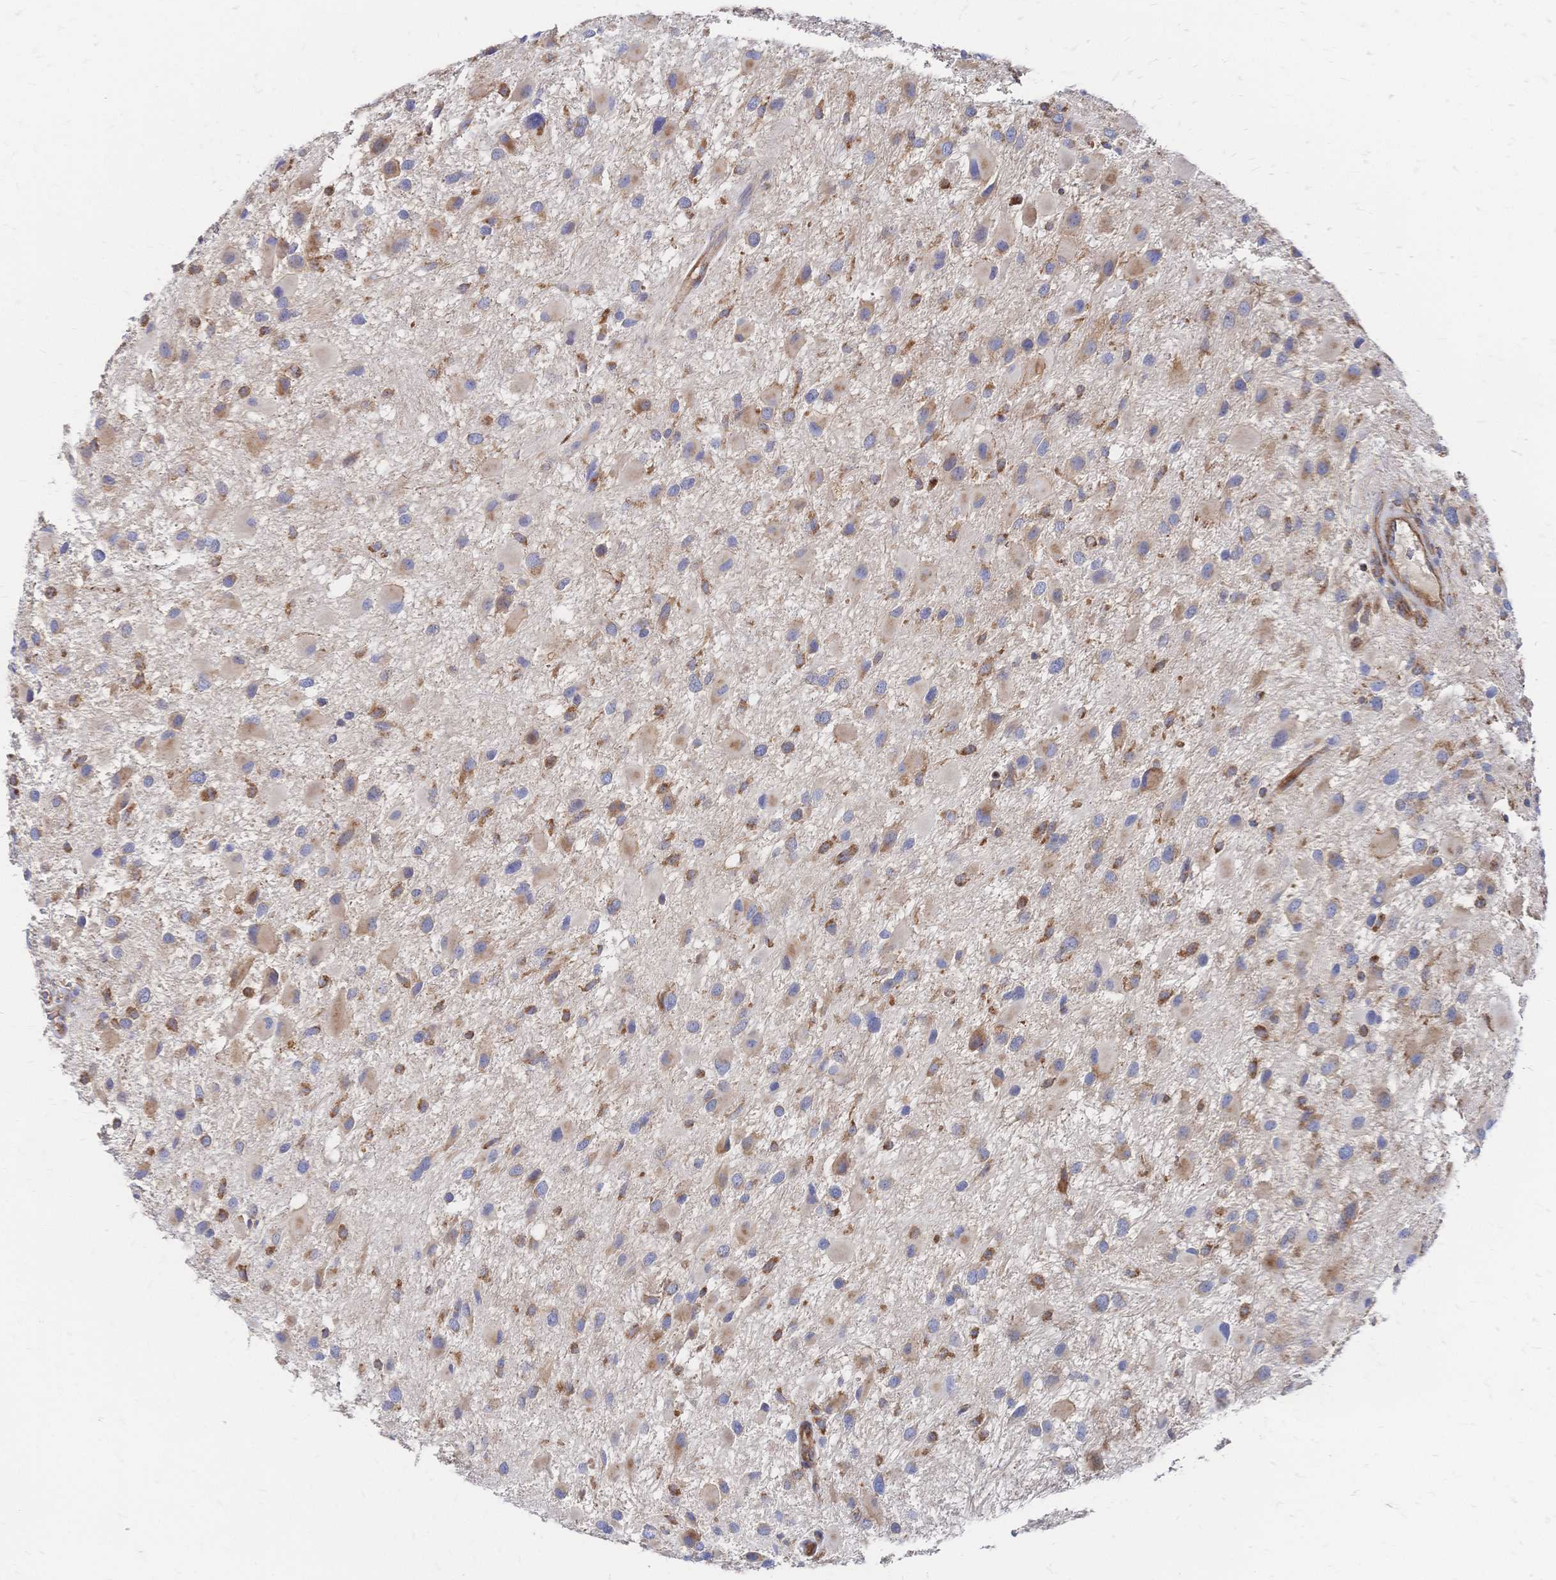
{"staining": {"intensity": "weak", "quantity": "25%-75%", "location": "cytoplasmic/membranous"}, "tissue": "glioma", "cell_type": "Tumor cells", "image_type": "cancer", "snomed": [{"axis": "morphology", "description": "Glioma, malignant, High grade"}, {"axis": "topography", "description": "Brain"}], "caption": "IHC of glioma displays low levels of weak cytoplasmic/membranous expression in approximately 25%-75% of tumor cells. (DAB (3,3'-diaminobenzidine) IHC, brown staining for protein, blue staining for nuclei).", "gene": "SORBS1", "patient": {"sex": "female", "age": 40}}